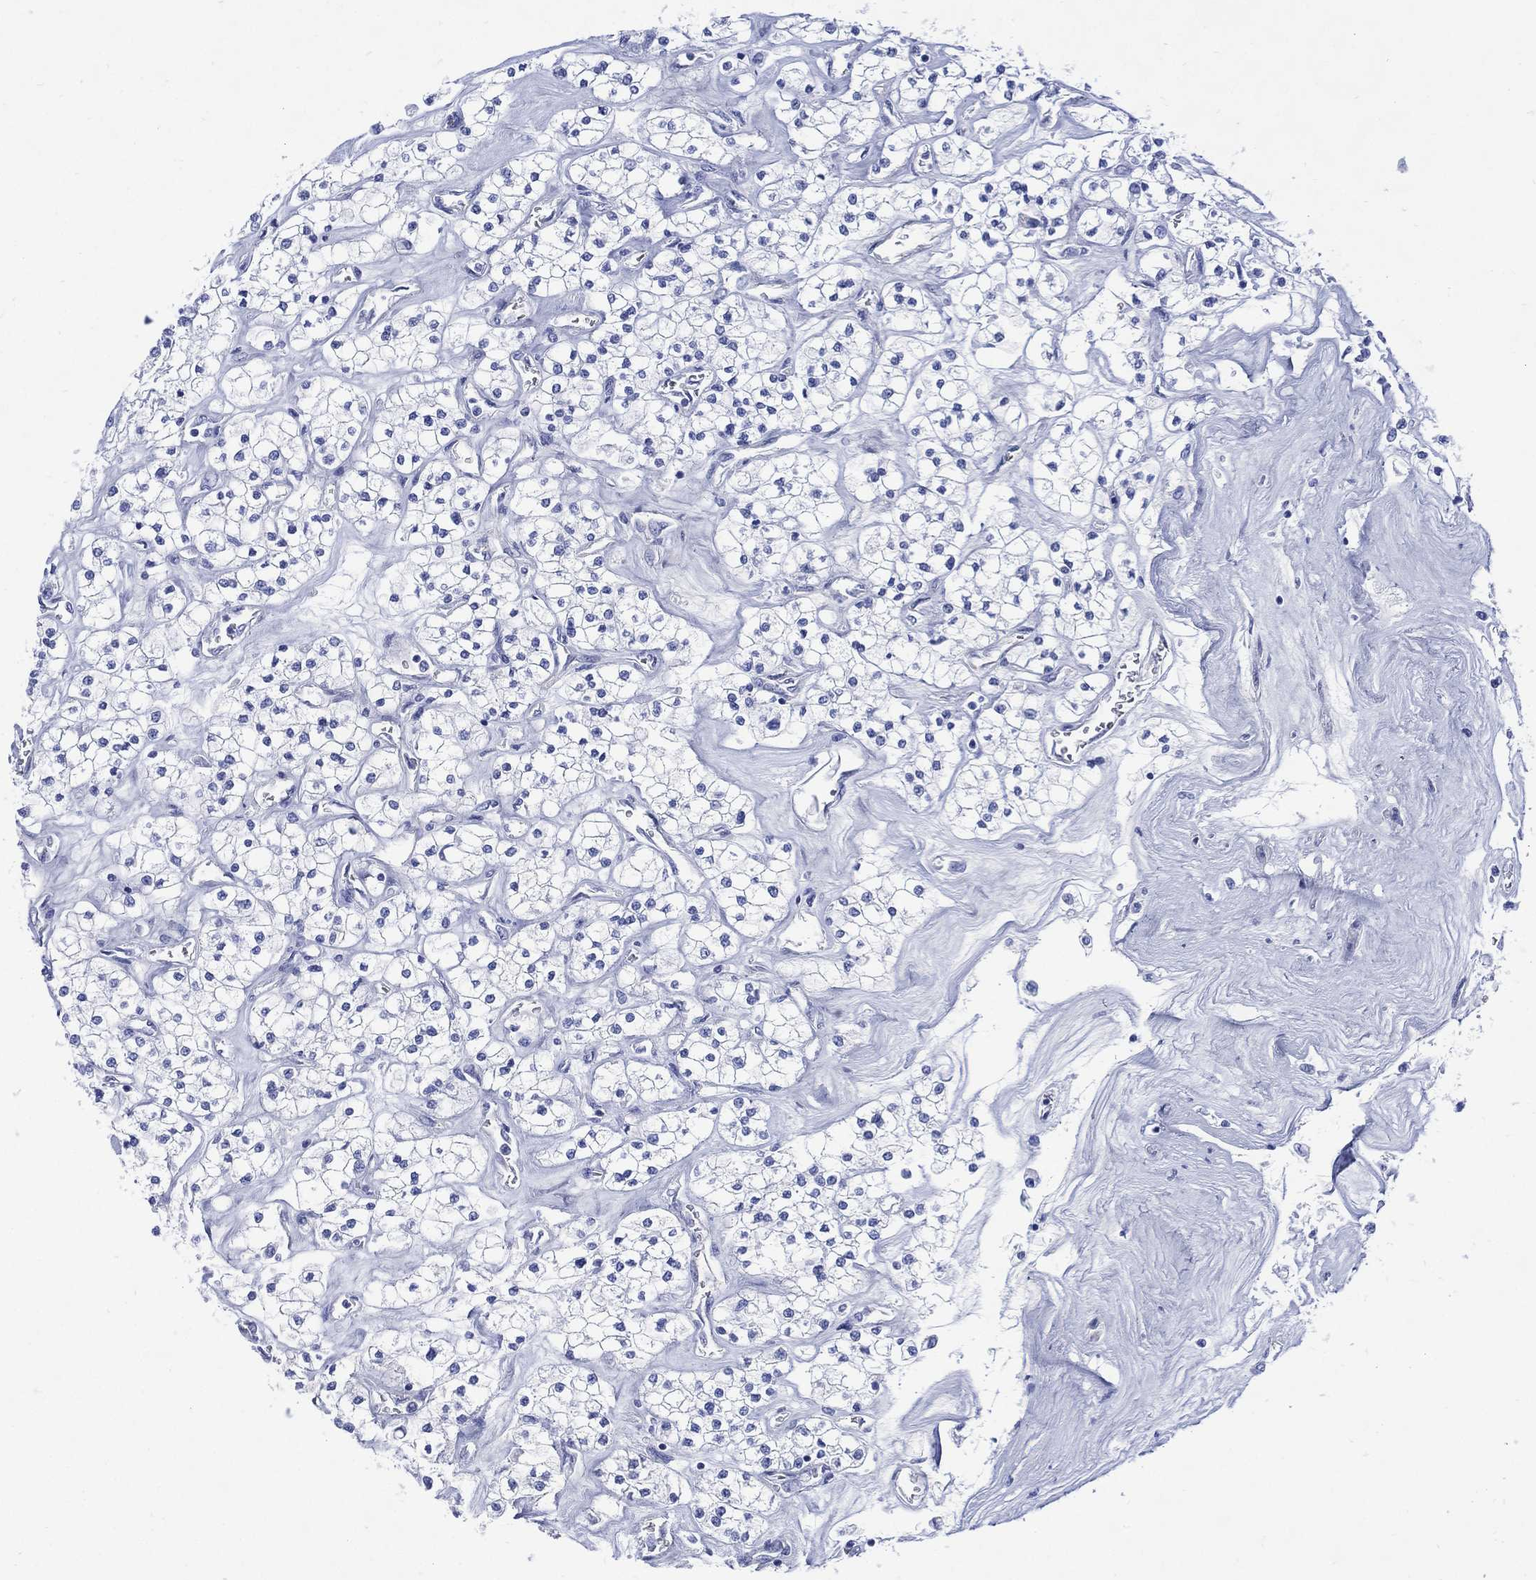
{"staining": {"intensity": "negative", "quantity": "none", "location": "none"}, "tissue": "renal cancer", "cell_type": "Tumor cells", "image_type": "cancer", "snomed": [{"axis": "morphology", "description": "Adenocarcinoma, NOS"}, {"axis": "topography", "description": "Kidney"}], "caption": "Immunohistochemical staining of human adenocarcinoma (renal) shows no significant staining in tumor cells.", "gene": "SHCBP1L", "patient": {"sex": "male", "age": 80}}